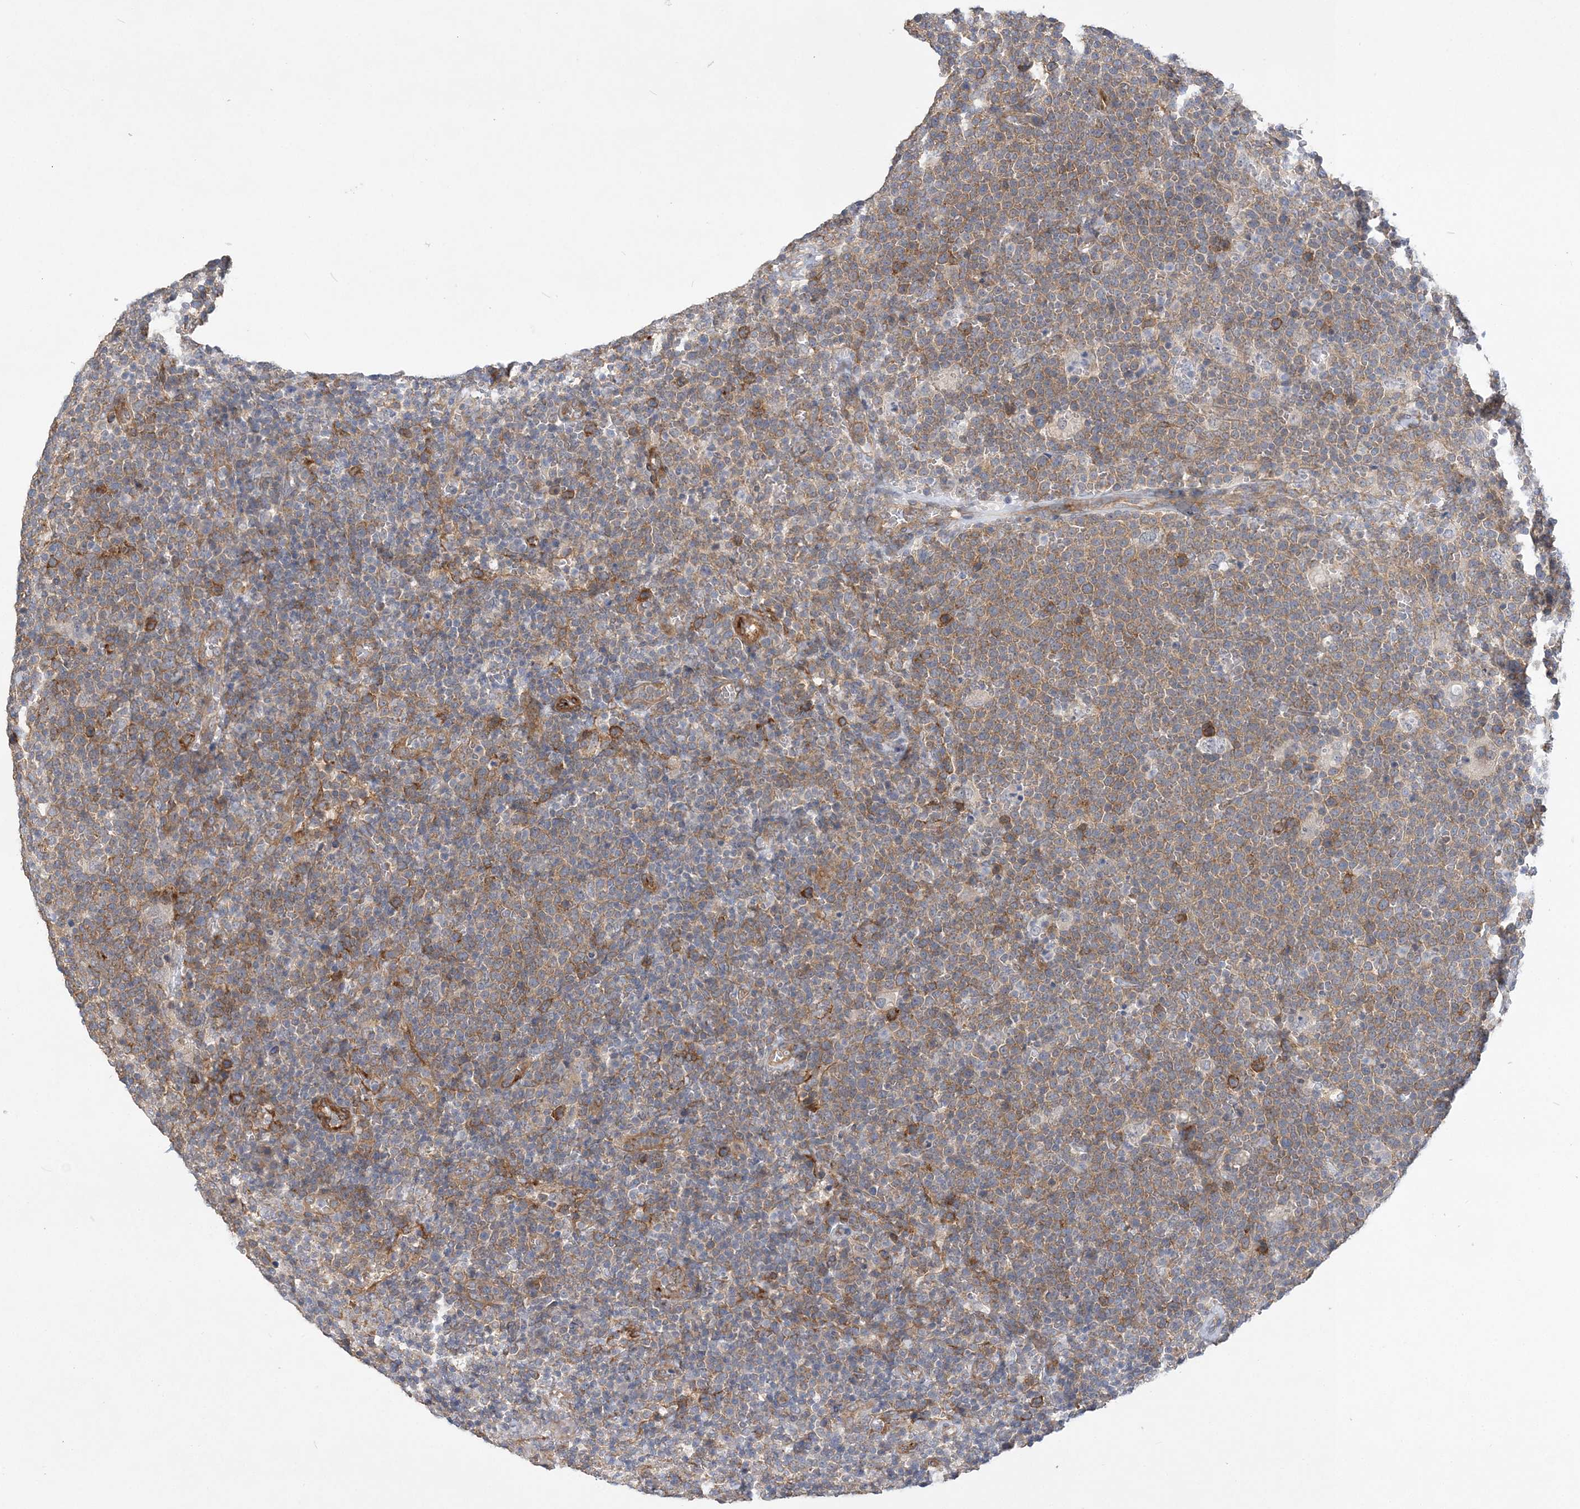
{"staining": {"intensity": "weak", "quantity": "25%-75%", "location": "cytoplasmic/membranous"}, "tissue": "lymphoma", "cell_type": "Tumor cells", "image_type": "cancer", "snomed": [{"axis": "morphology", "description": "Malignant lymphoma, non-Hodgkin's type, High grade"}, {"axis": "topography", "description": "Lymph node"}], "caption": "A high-resolution histopathology image shows IHC staining of high-grade malignant lymphoma, non-Hodgkin's type, which reveals weak cytoplasmic/membranous positivity in about 25%-75% of tumor cells.", "gene": "MAP4K5", "patient": {"sex": "male", "age": 61}}